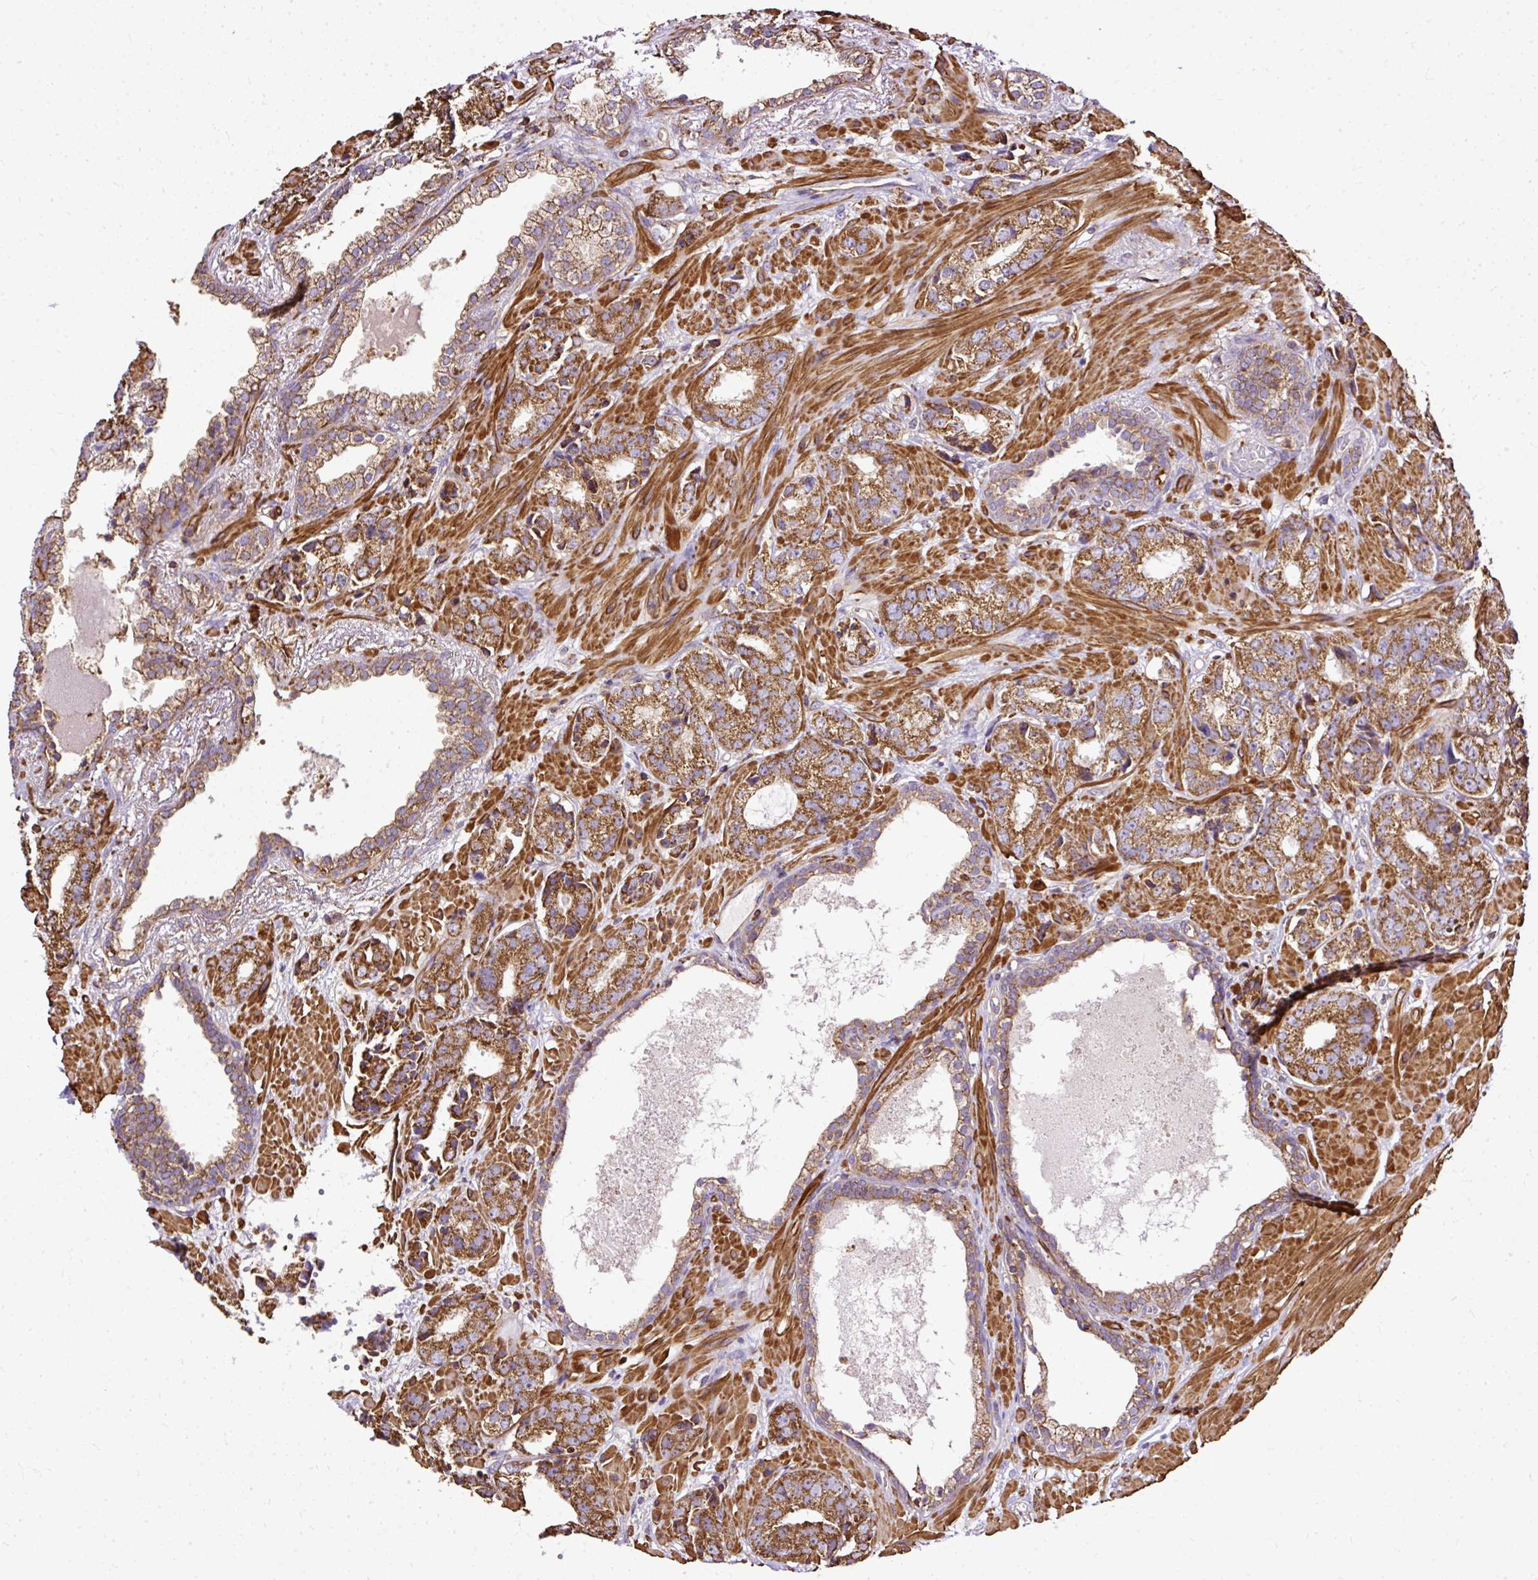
{"staining": {"intensity": "moderate", "quantity": ">75%", "location": "cytoplasmic/membranous"}, "tissue": "prostate cancer", "cell_type": "Tumor cells", "image_type": "cancer", "snomed": [{"axis": "morphology", "description": "Adenocarcinoma, High grade"}, {"axis": "topography", "description": "Prostate"}], "caption": "Prostate adenocarcinoma (high-grade) stained with IHC demonstrates moderate cytoplasmic/membranous positivity in about >75% of tumor cells. The staining was performed using DAB to visualize the protein expression in brown, while the nuclei were stained in blue with hematoxylin (Magnification: 20x).", "gene": "KLHL11", "patient": {"sex": "male", "age": 71}}